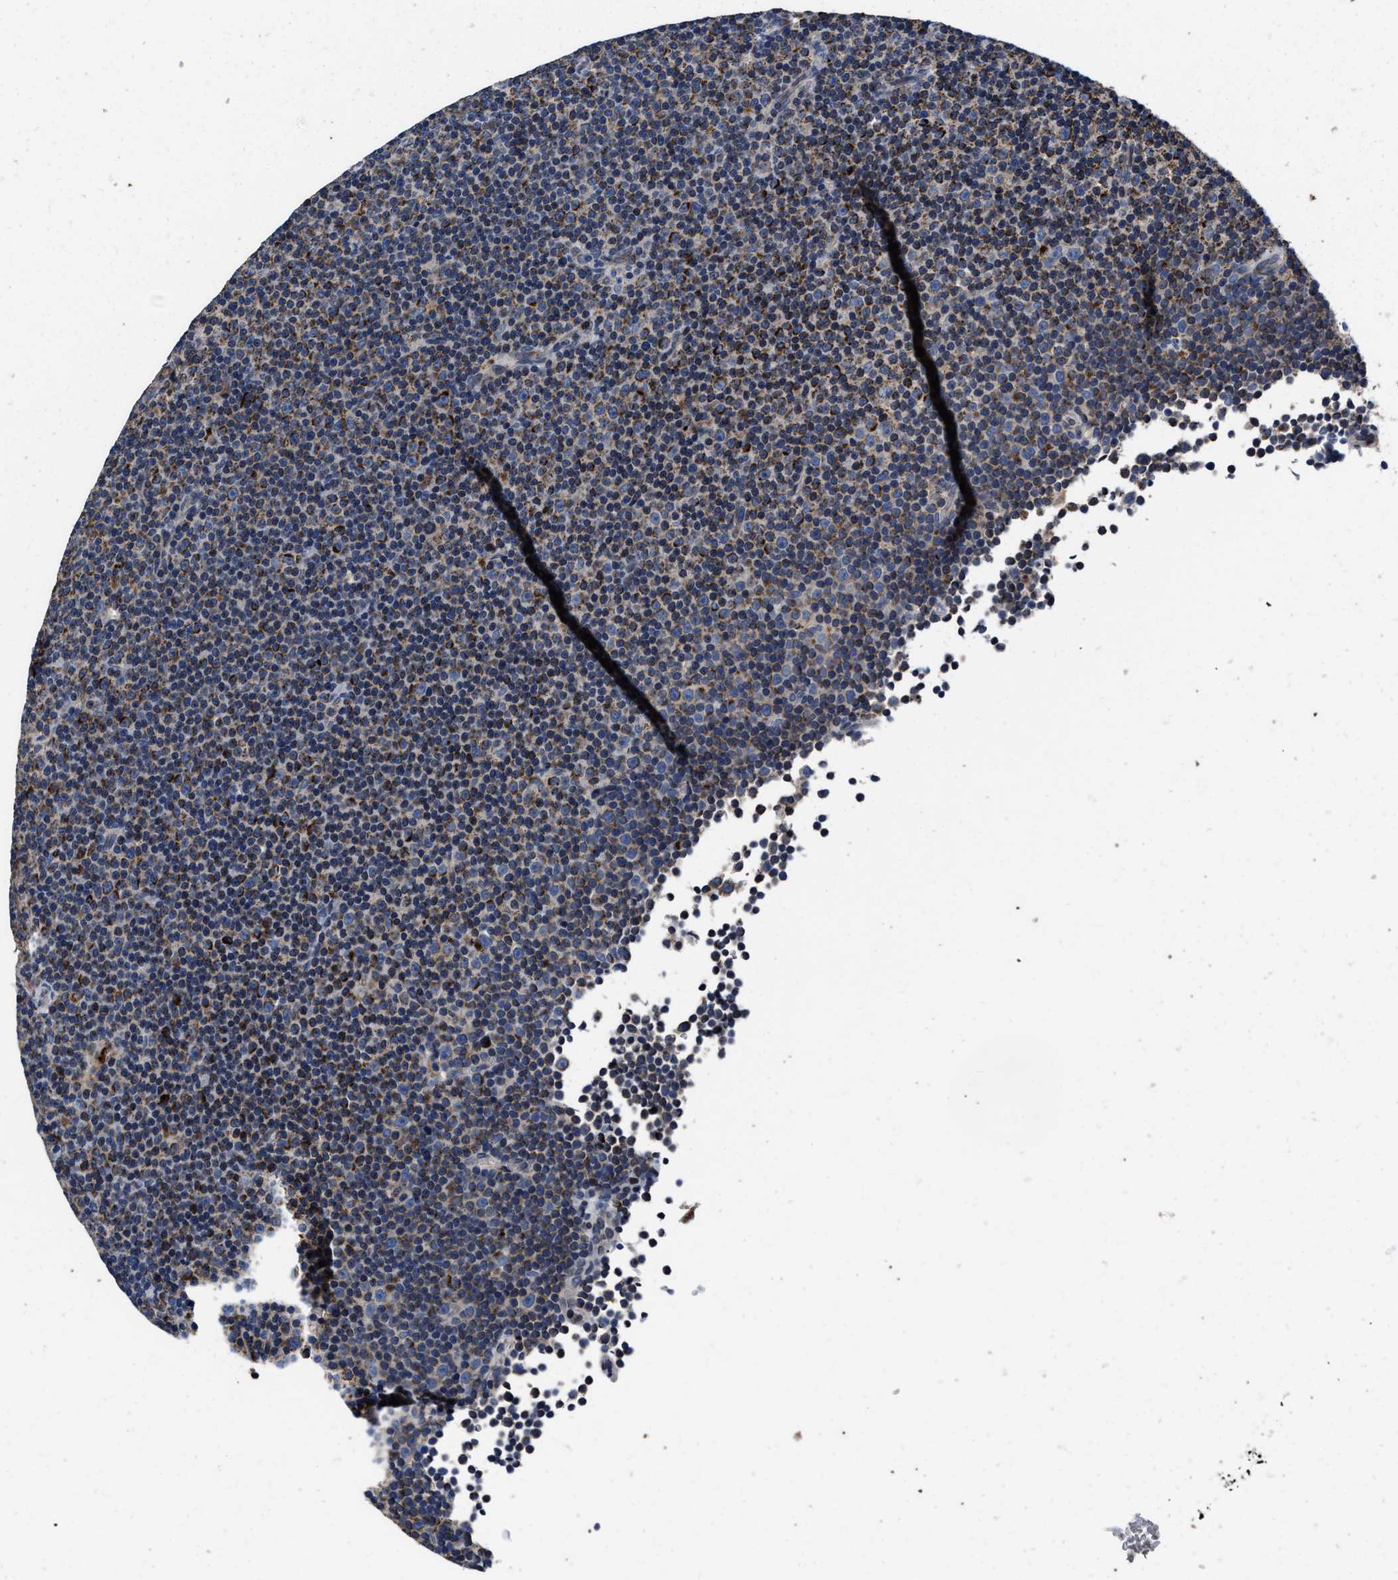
{"staining": {"intensity": "moderate", "quantity": "25%-75%", "location": "cytoplasmic/membranous"}, "tissue": "lymphoma", "cell_type": "Tumor cells", "image_type": "cancer", "snomed": [{"axis": "morphology", "description": "Malignant lymphoma, non-Hodgkin's type, Low grade"}, {"axis": "topography", "description": "Lymph node"}], "caption": "Tumor cells display moderate cytoplasmic/membranous expression in about 25%-75% of cells in lymphoma. The staining is performed using DAB (3,3'-diaminobenzidine) brown chromogen to label protein expression. The nuclei are counter-stained blue using hematoxylin.", "gene": "CACNA1D", "patient": {"sex": "female", "age": 67}}